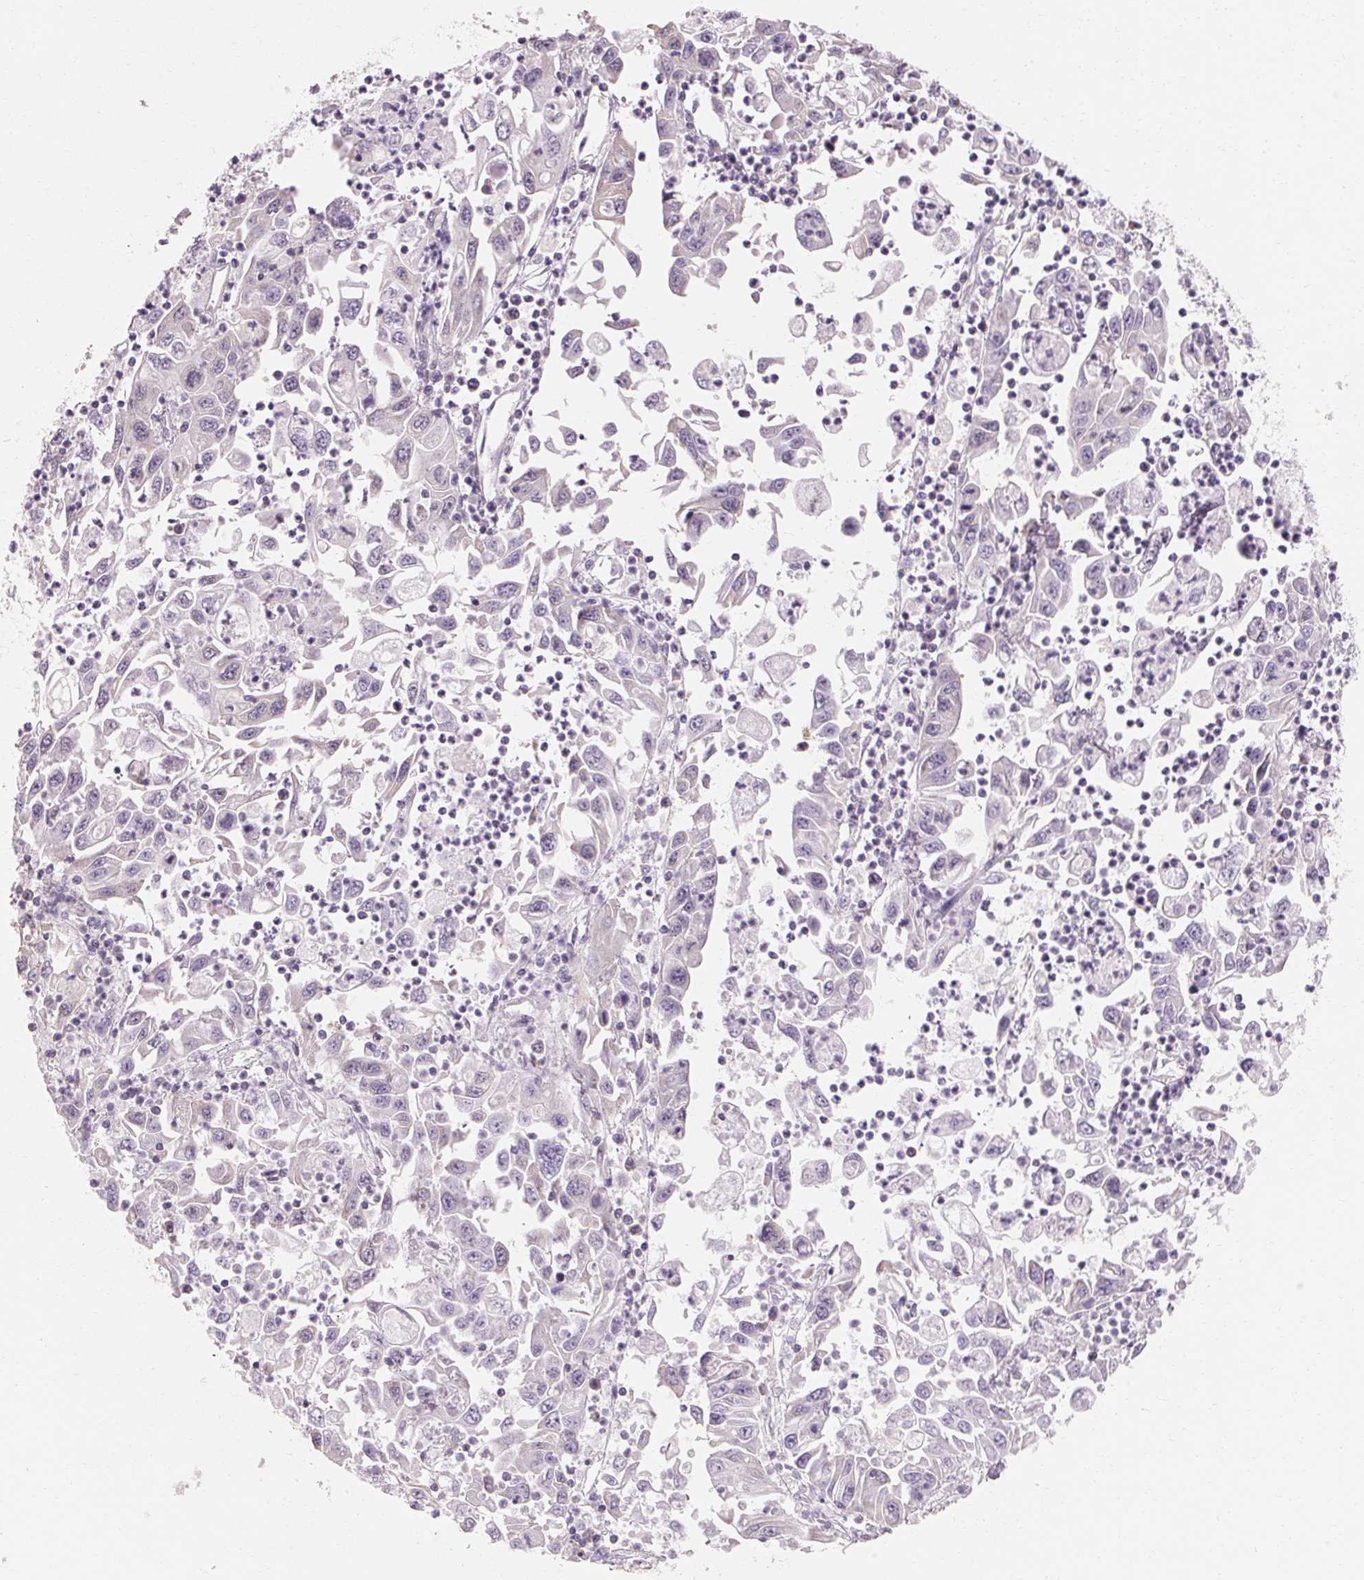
{"staining": {"intensity": "negative", "quantity": "none", "location": "none"}, "tissue": "endometrial cancer", "cell_type": "Tumor cells", "image_type": "cancer", "snomed": [{"axis": "morphology", "description": "Adenocarcinoma, NOS"}, {"axis": "topography", "description": "Uterus"}], "caption": "A photomicrograph of endometrial cancer stained for a protein shows no brown staining in tumor cells. (DAB immunohistochemistry (IHC) visualized using brightfield microscopy, high magnification).", "gene": "MAP7D2", "patient": {"sex": "female", "age": 62}}